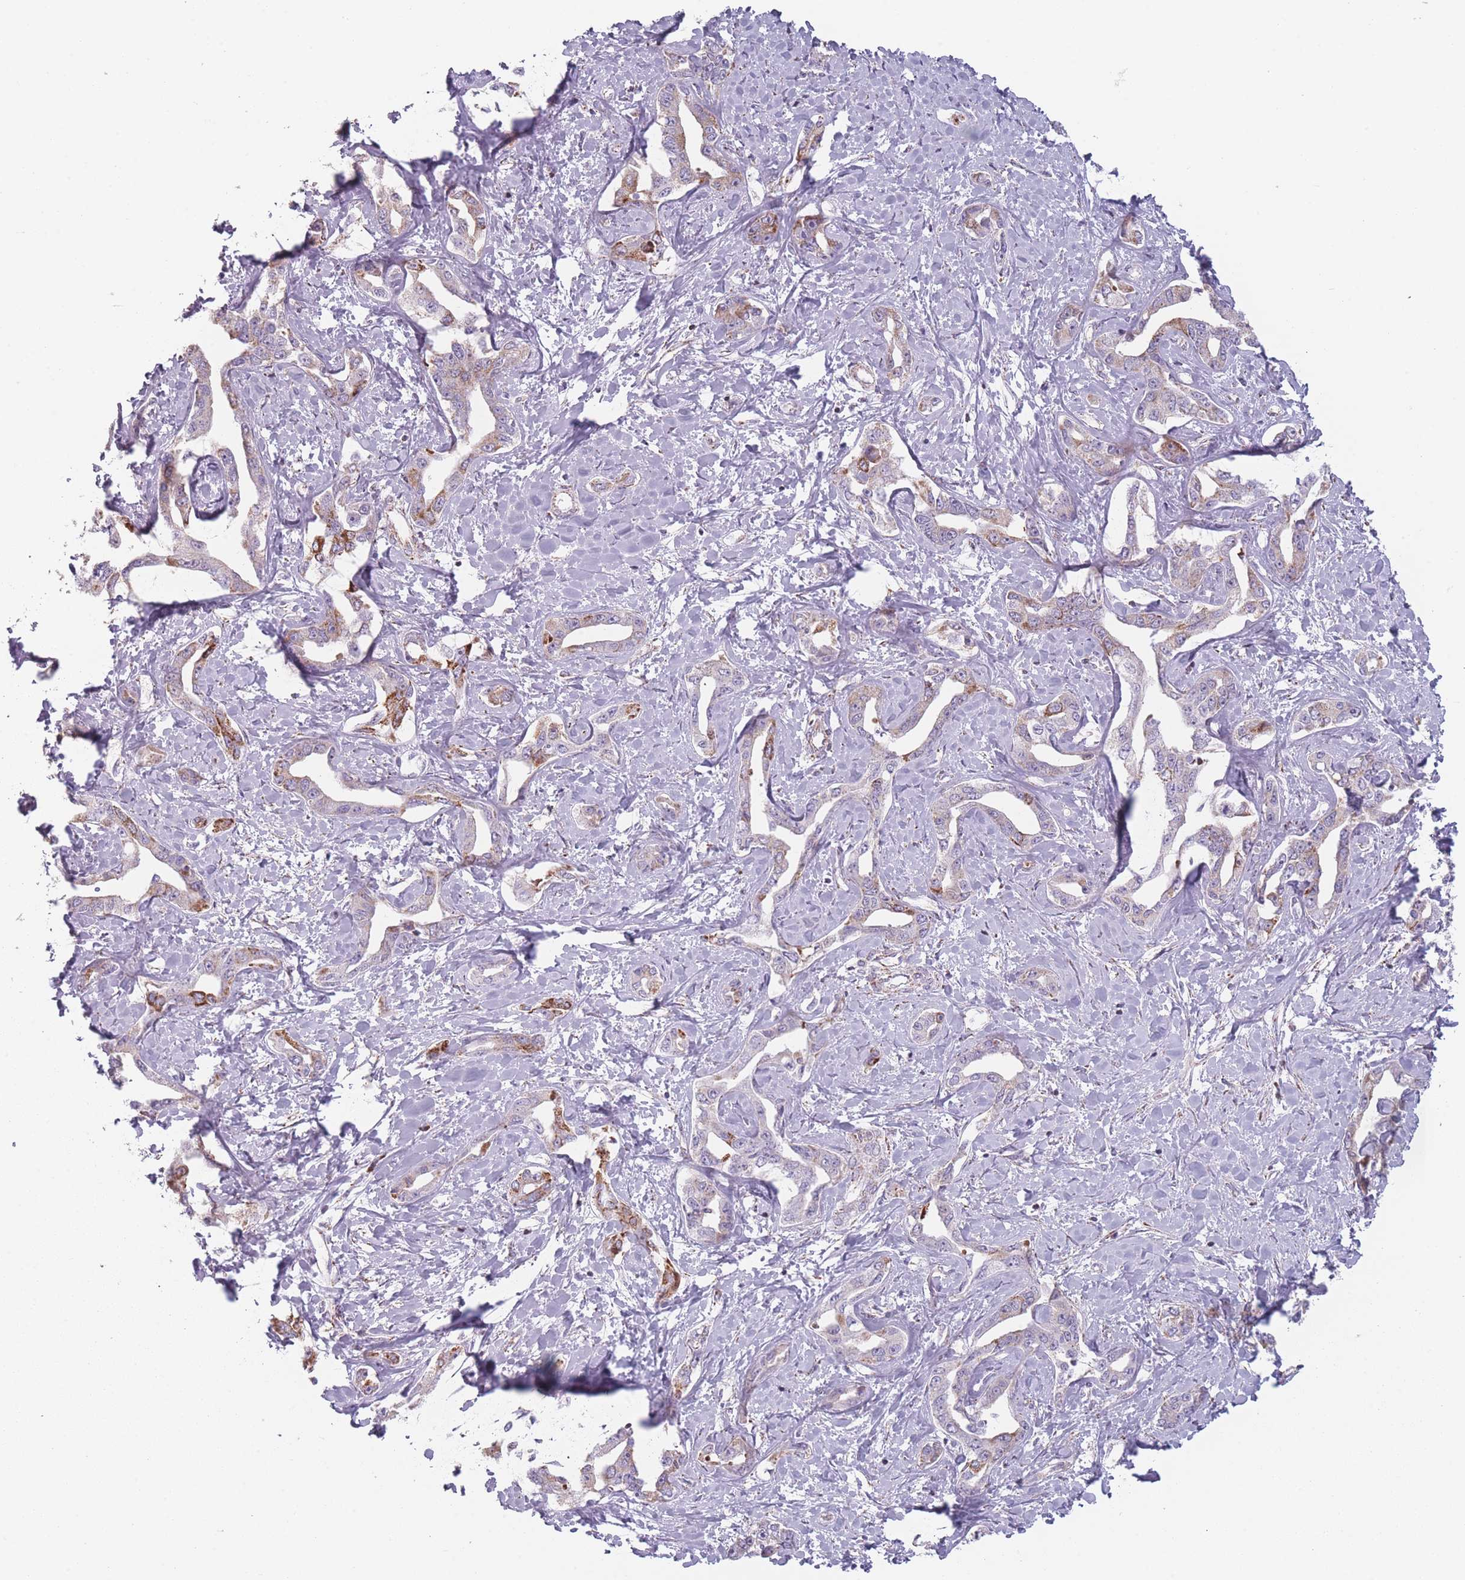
{"staining": {"intensity": "moderate", "quantity": "25%-75%", "location": "cytoplasmic/membranous"}, "tissue": "liver cancer", "cell_type": "Tumor cells", "image_type": "cancer", "snomed": [{"axis": "morphology", "description": "Cholangiocarcinoma"}, {"axis": "topography", "description": "Liver"}], "caption": "An image showing moderate cytoplasmic/membranous expression in approximately 25%-75% of tumor cells in liver cholangiocarcinoma, as visualized by brown immunohistochemical staining.", "gene": "DCHS1", "patient": {"sex": "male", "age": 59}}